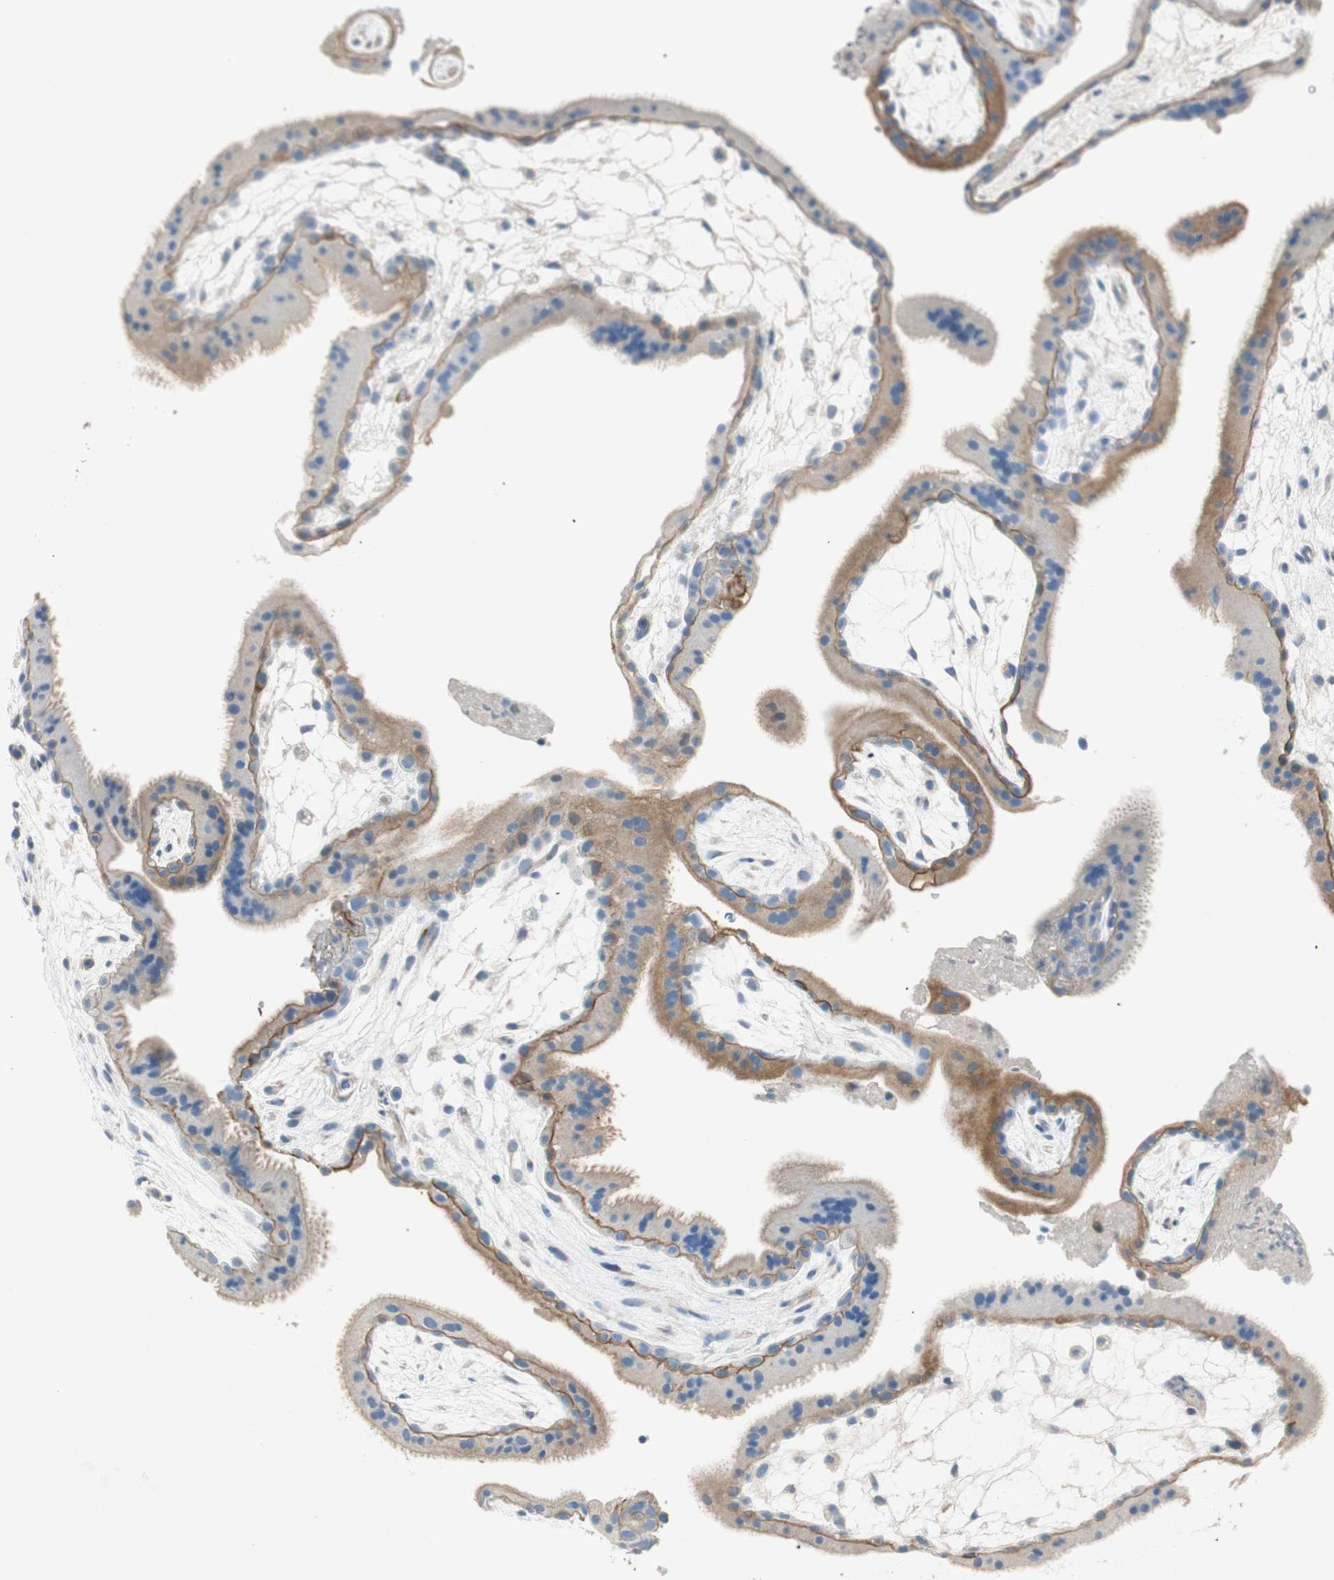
{"staining": {"intensity": "weak", "quantity": "<25%", "location": "cytoplasmic/membranous"}, "tissue": "placenta", "cell_type": "Decidual cells", "image_type": "normal", "snomed": [{"axis": "morphology", "description": "Normal tissue, NOS"}, {"axis": "topography", "description": "Placenta"}], "caption": "An IHC photomicrograph of normal placenta is shown. There is no staining in decidual cells of placenta.", "gene": "CDK3", "patient": {"sex": "female", "age": 19}}